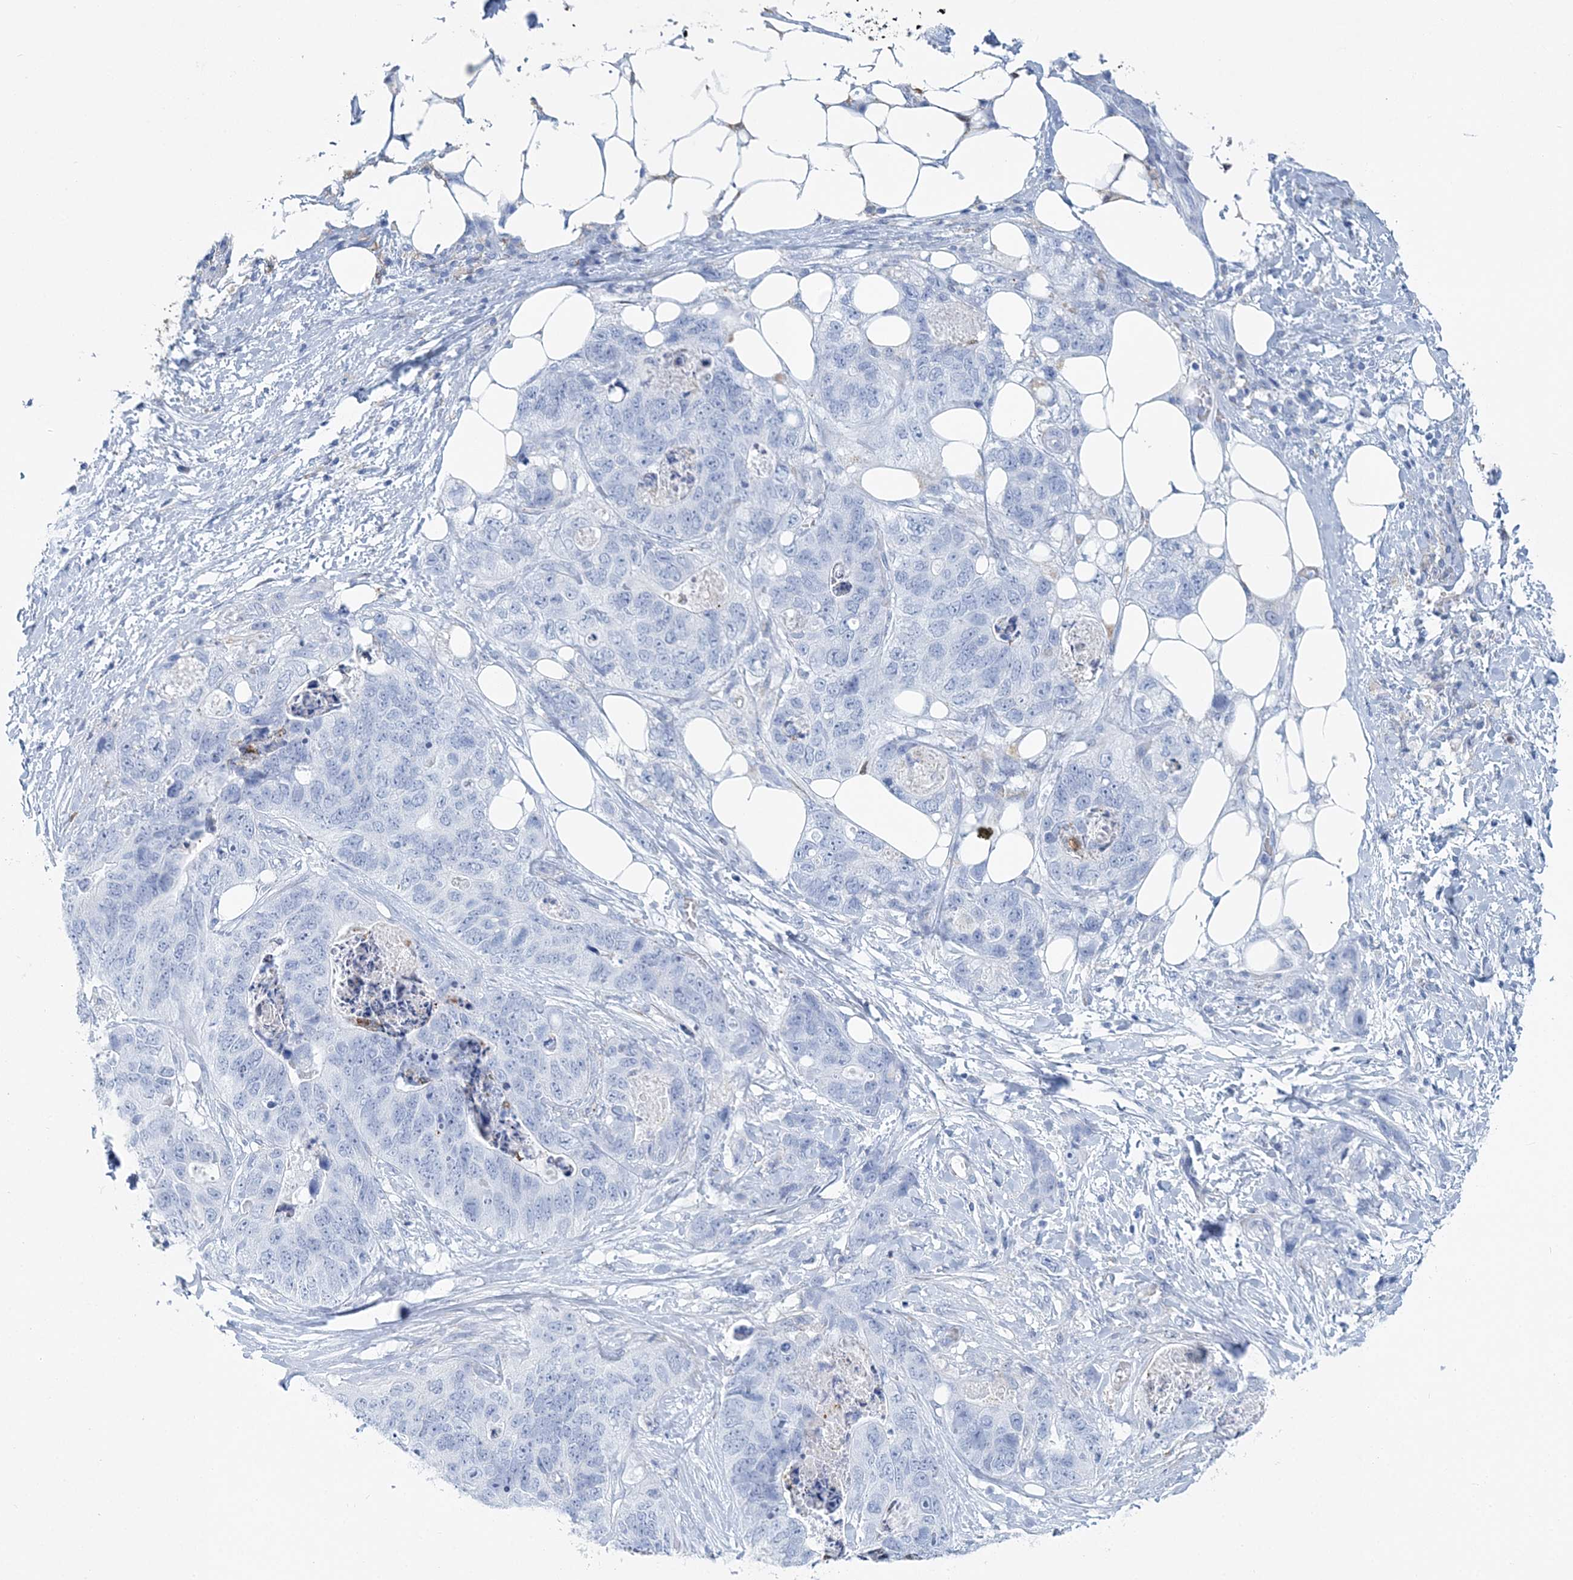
{"staining": {"intensity": "negative", "quantity": "none", "location": "none"}, "tissue": "stomach cancer", "cell_type": "Tumor cells", "image_type": "cancer", "snomed": [{"axis": "morphology", "description": "Adenocarcinoma, NOS"}, {"axis": "topography", "description": "Stomach"}], "caption": "Image shows no protein expression in tumor cells of stomach cancer tissue.", "gene": "NKX6-1", "patient": {"sex": "female", "age": 89}}